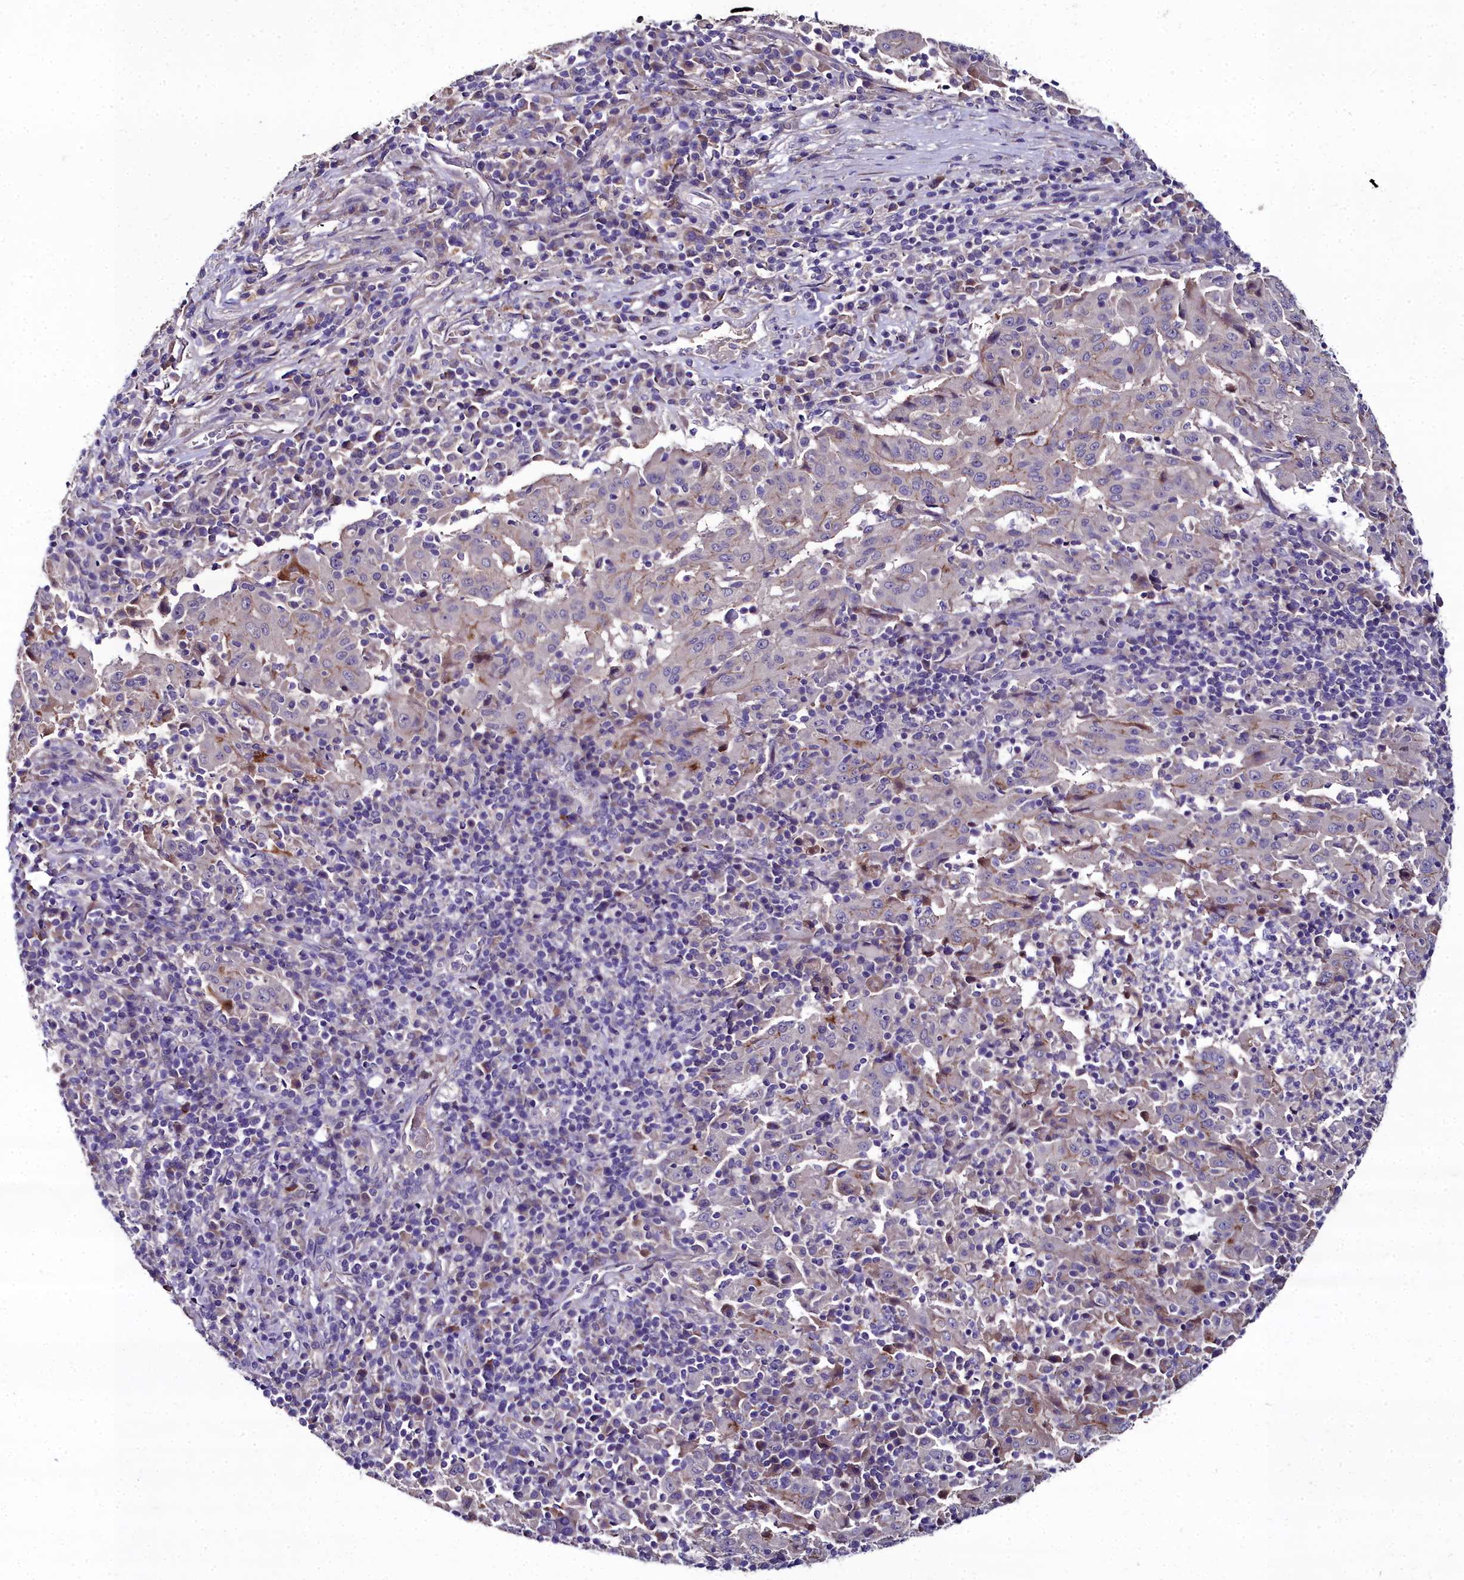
{"staining": {"intensity": "moderate", "quantity": "<25%", "location": "cytoplasmic/membranous"}, "tissue": "pancreatic cancer", "cell_type": "Tumor cells", "image_type": "cancer", "snomed": [{"axis": "morphology", "description": "Adenocarcinoma, NOS"}, {"axis": "topography", "description": "Pancreas"}], "caption": "Immunohistochemistry (IHC) photomicrograph of neoplastic tissue: human pancreatic cancer (adenocarcinoma) stained using immunohistochemistry (IHC) reveals low levels of moderate protein expression localized specifically in the cytoplasmic/membranous of tumor cells, appearing as a cytoplasmic/membranous brown color.", "gene": "NT5M", "patient": {"sex": "male", "age": 63}}